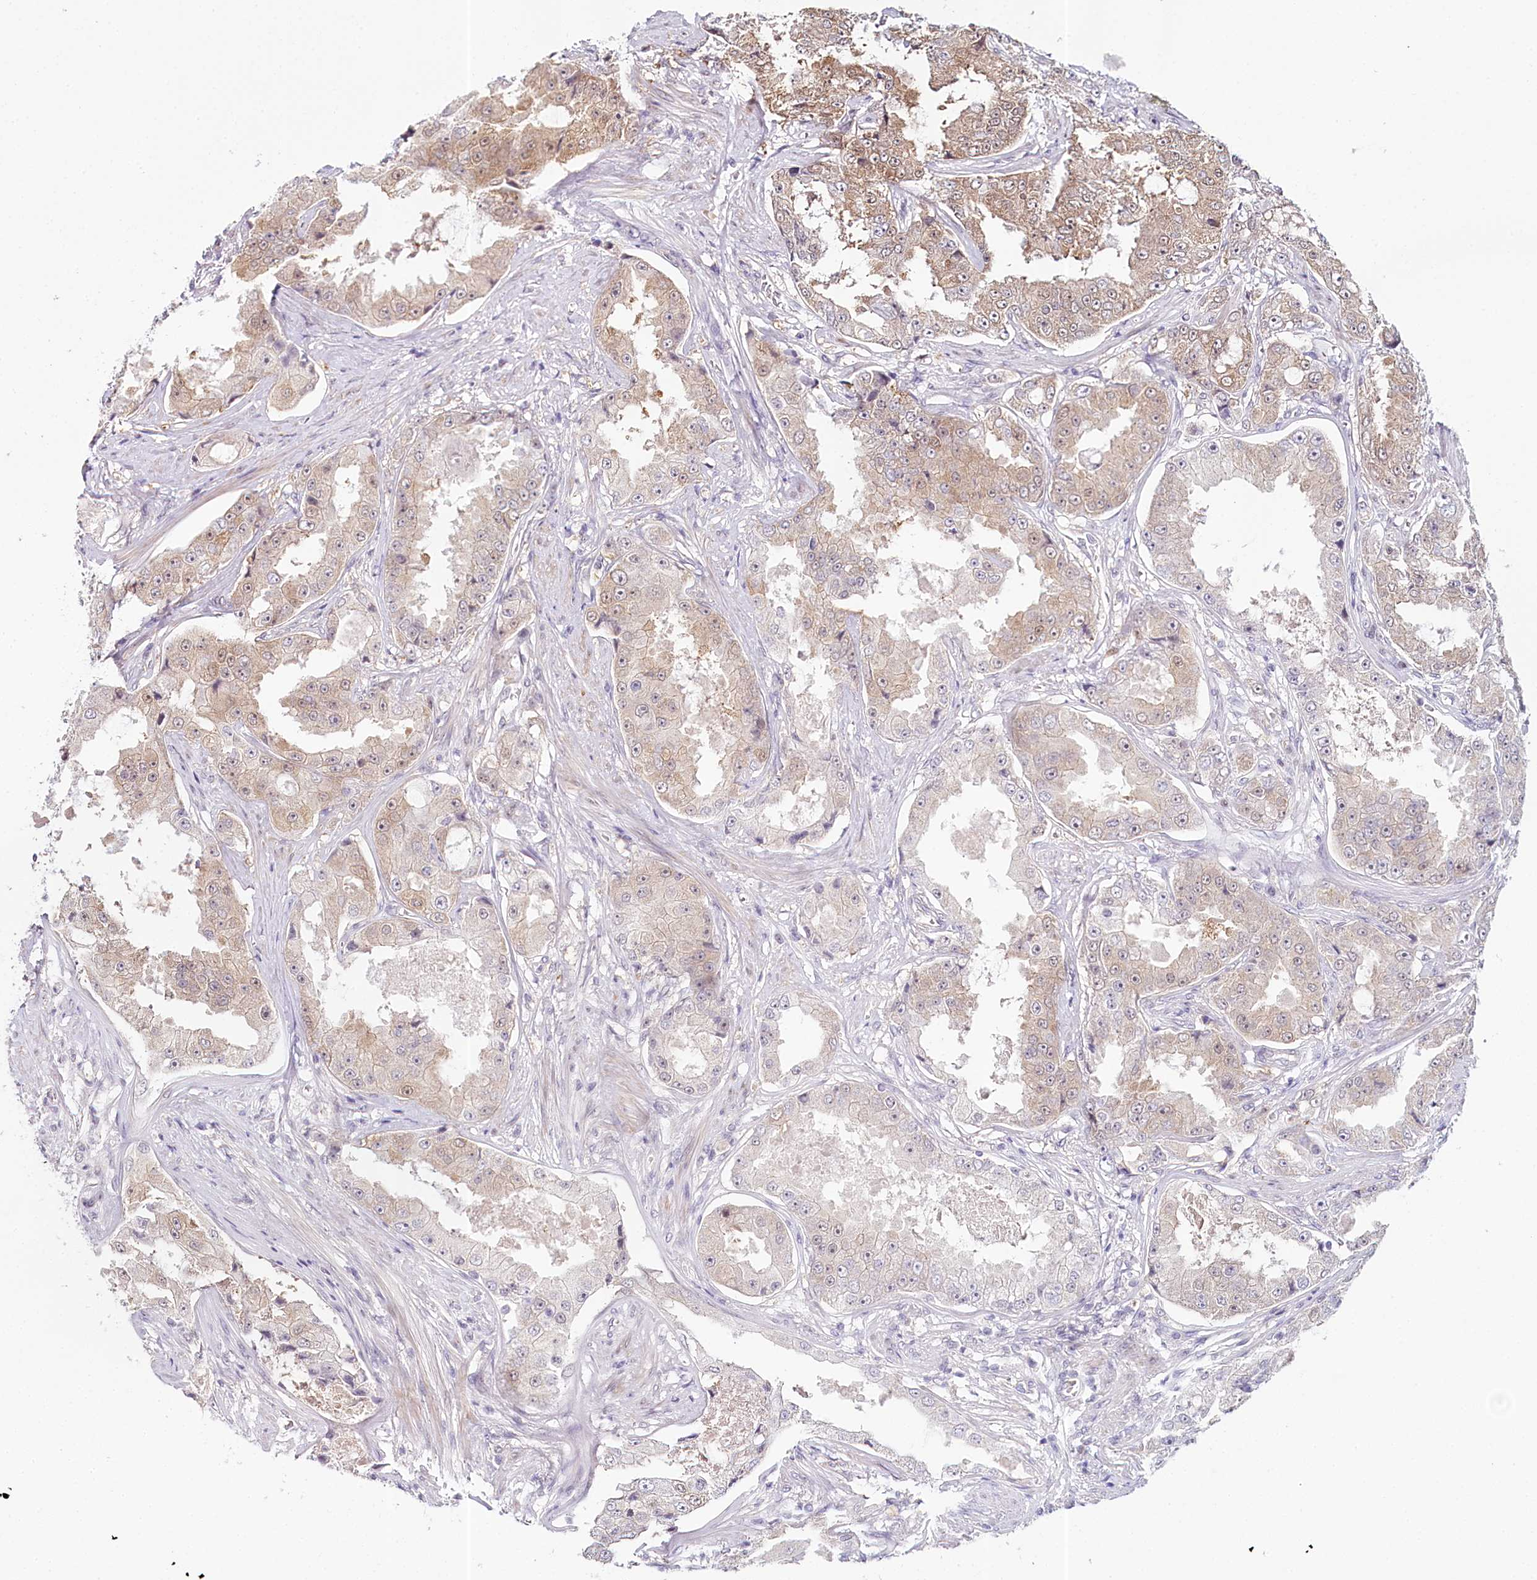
{"staining": {"intensity": "weak", "quantity": "25%-75%", "location": "cytoplasmic/membranous"}, "tissue": "prostate cancer", "cell_type": "Tumor cells", "image_type": "cancer", "snomed": [{"axis": "morphology", "description": "Adenocarcinoma, High grade"}, {"axis": "topography", "description": "Prostate"}], "caption": "Immunohistochemical staining of prostate cancer (high-grade adenocarcinoma) displays low levels of weak cytoplasmic/membranous protein positivity in approximately 25%-75% of tumor cells. The protein is stained brown, and the nuclei are stained in blue (DAB (3,3'-diaminobenzidine) IHC with brightfield microscopy, high magnification).", "gene": "AMTN", "patient": {"sex": "male", "age": 73}}